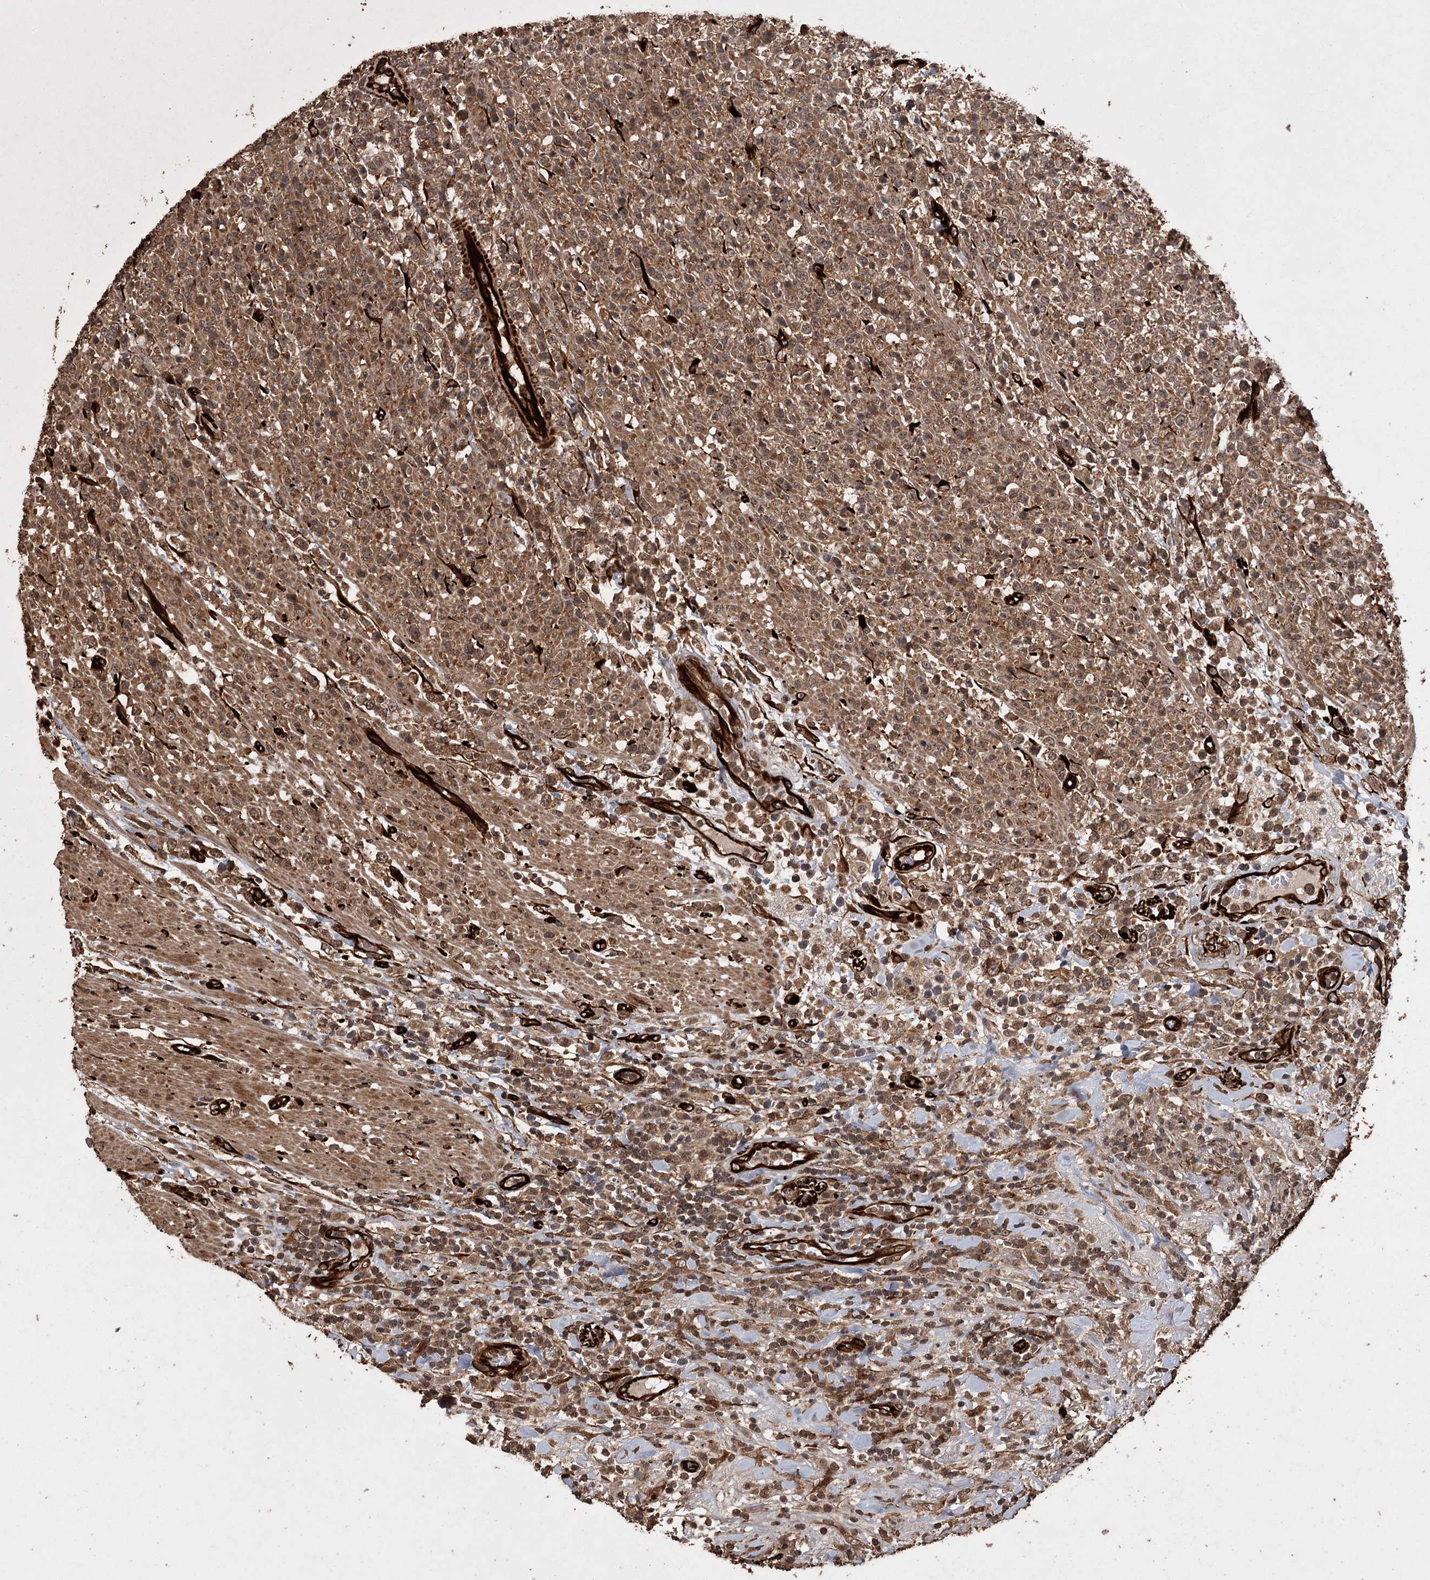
{"staining": {"intensity": "moderate", "quantity": ">75%", "location": "cytoplasmic/membranous,nuclear"}, "tissue": "lymphoma", "cell_type": "Tumor cells", "image_type": "cancer", "snomed": [{"axis": "morphology", "description": "Malignant lymphoma, non-Hodgkin's type, High grade"}, {"axis": "topography", "description": "Colon"}], "caption": "Tumor cells reveal moderate cytoplasmic/membranous and nuclear positivity in about >75% of cells in high-grade malignant lymphoma, non-Hodgkin's type.", "gene": "RPAP3", "patient": {"sex": "female", "age": 53}}